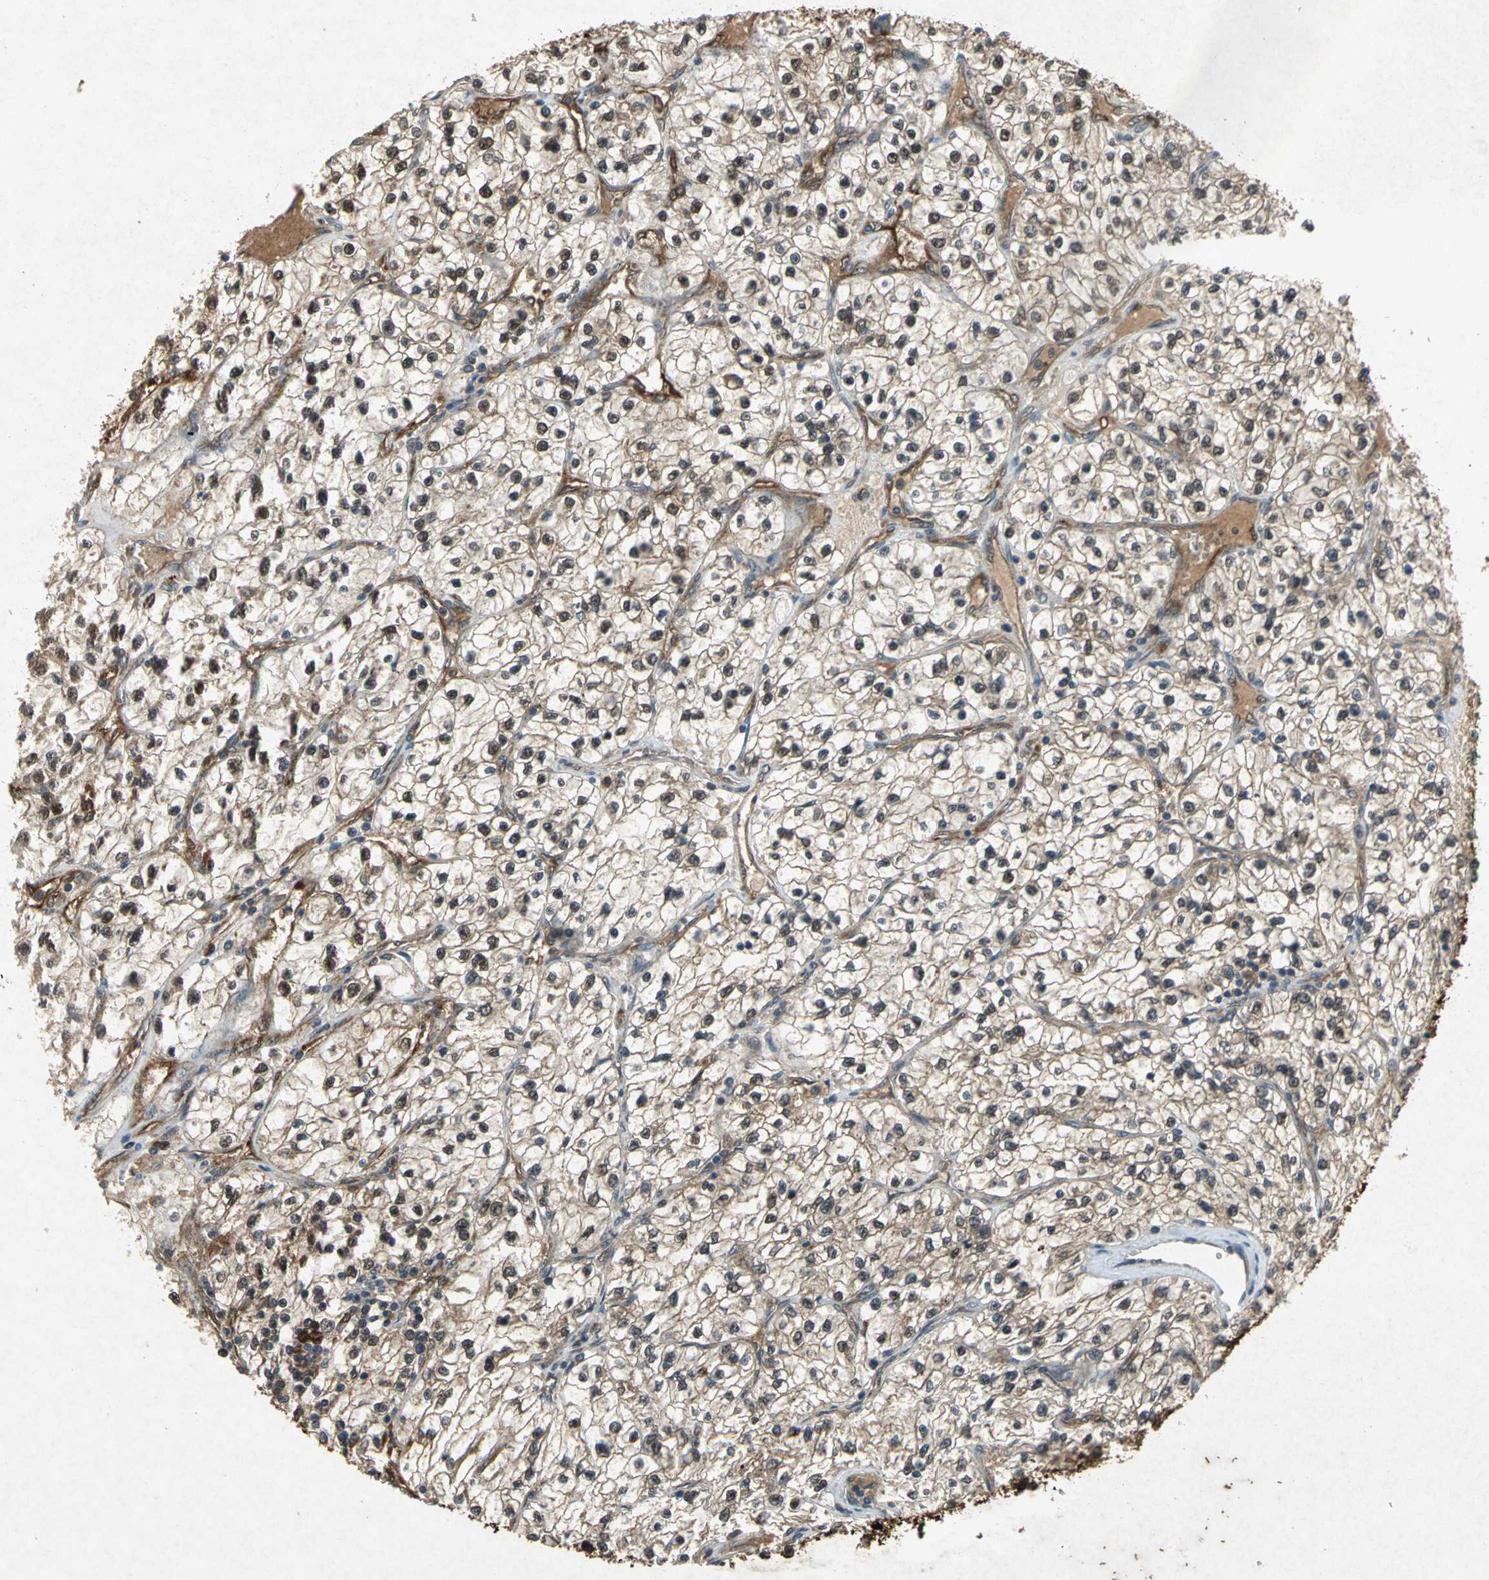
{"staining": {"intensity": "moderate", "quantity": "25%-75%", "location": "cytoplasmic/membranous"}, "tissue": "renal cancer", "cell_type": "Tumor cells", "image_type": "cancer", "snomed": [{"axis": "morphology", "description": "Adenocarcinoma, NOS"}, {"axis": "topography", "description": "Kidney"}], "caption": "Human renal cancer (adenocarcinoma) stained for a protein (brown) exhibits moderate cytoplasmic/membranous positive positivity in about 25%-75% of tumor cells.", "gene": "HSP90AB1", "patient": {"sex": "female", "age": 57}}